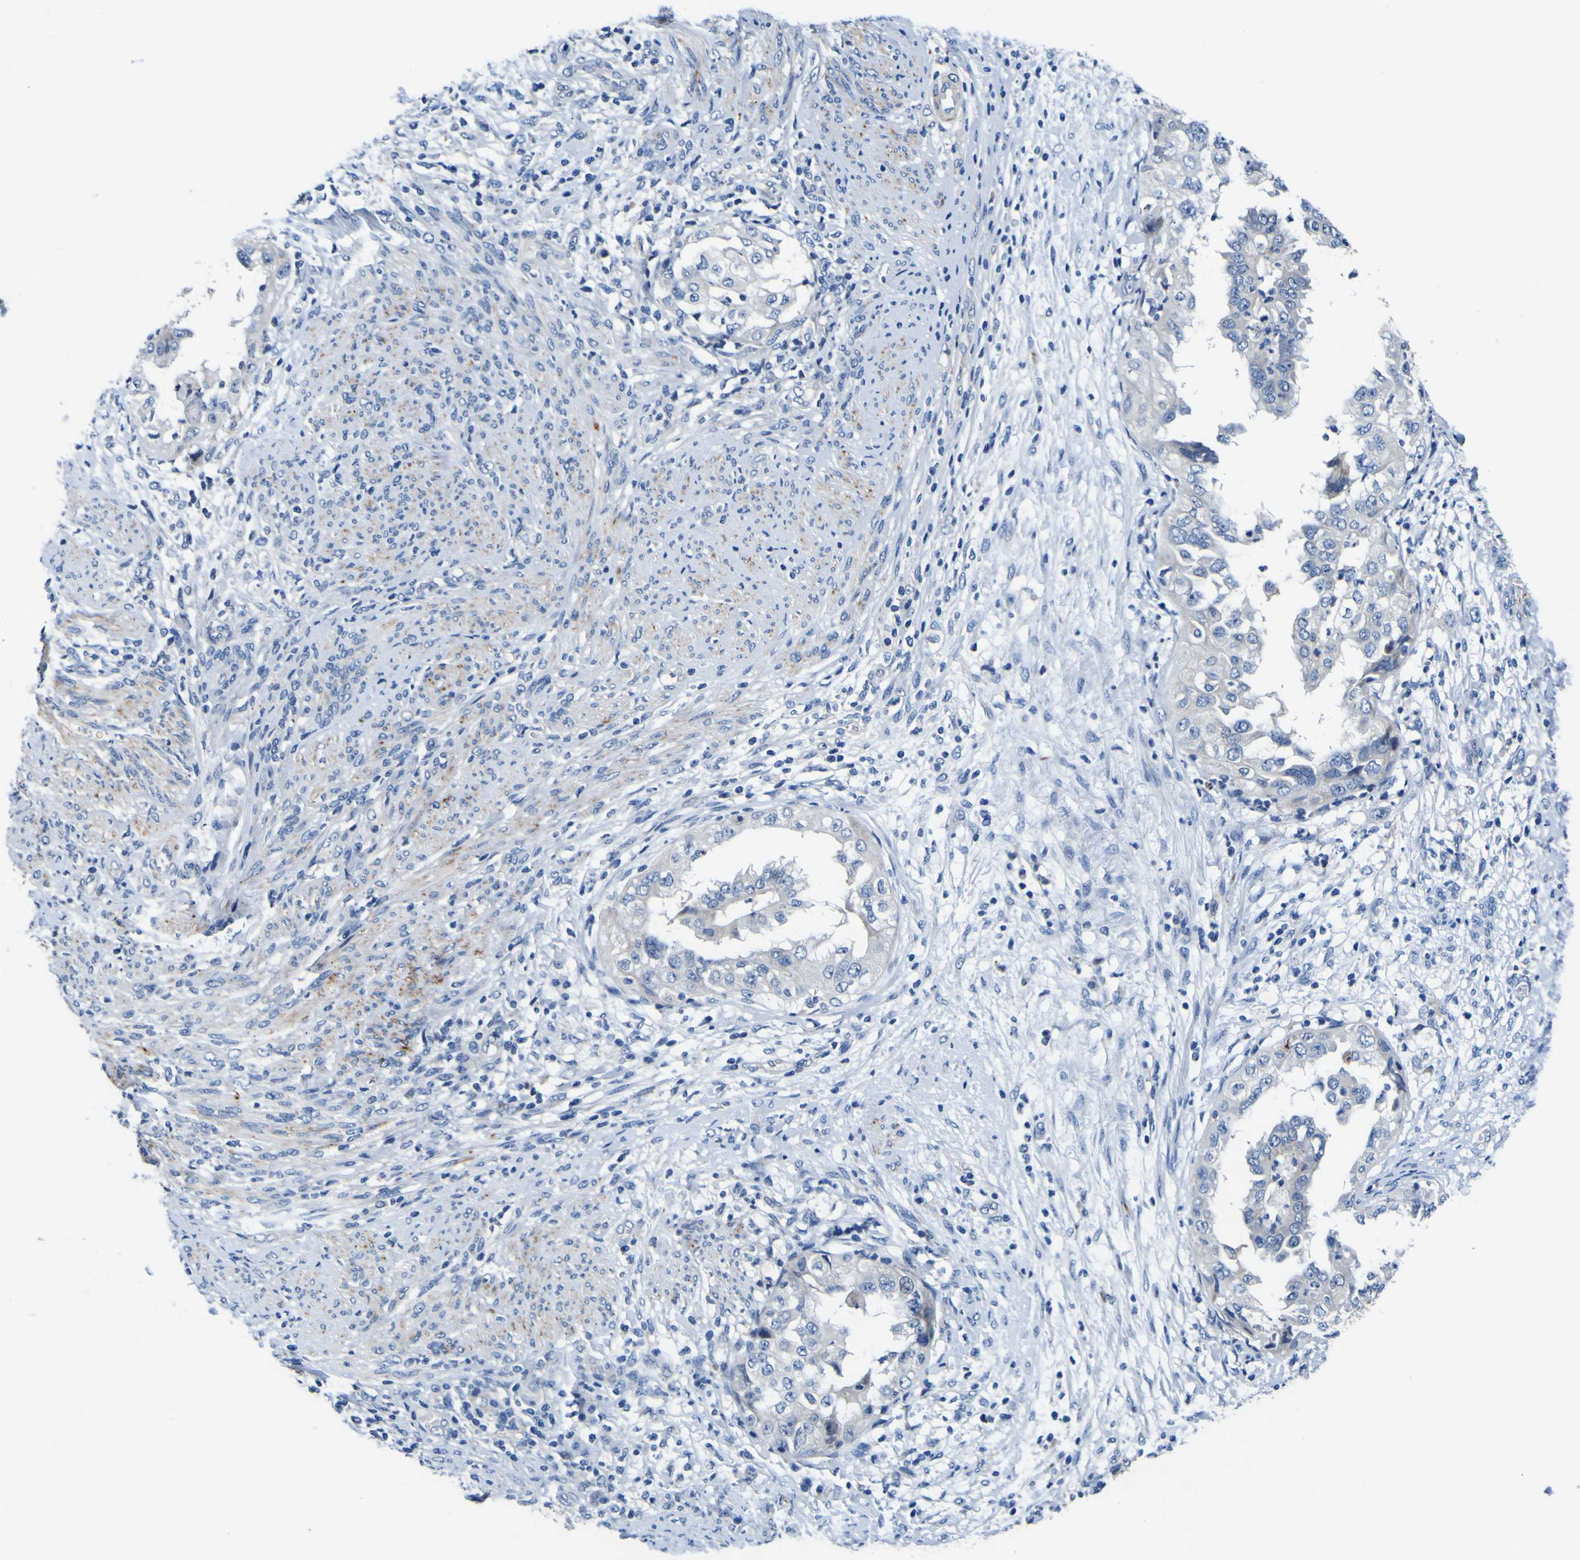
{"staining": {"intensity": "negative", "quantity": "none", "location": "none"}, "tissue": "endometrial cancer", "cell_type": "Tumor cells", "image_type": "cancer", "snomed": [{"axis": "morphology", "description": "Adenocarcinoma, NOS"}, {"axis": "topography", "description": "Endometrium"}], "caption": "IHC micrograph of neoplastic tissue: adenocarcinoma (endometrial) stained with DAB shows no significant protein expression in tumor cells.", "gene": "AGAP3", "patient": {"sex": "female", "age": 85}}